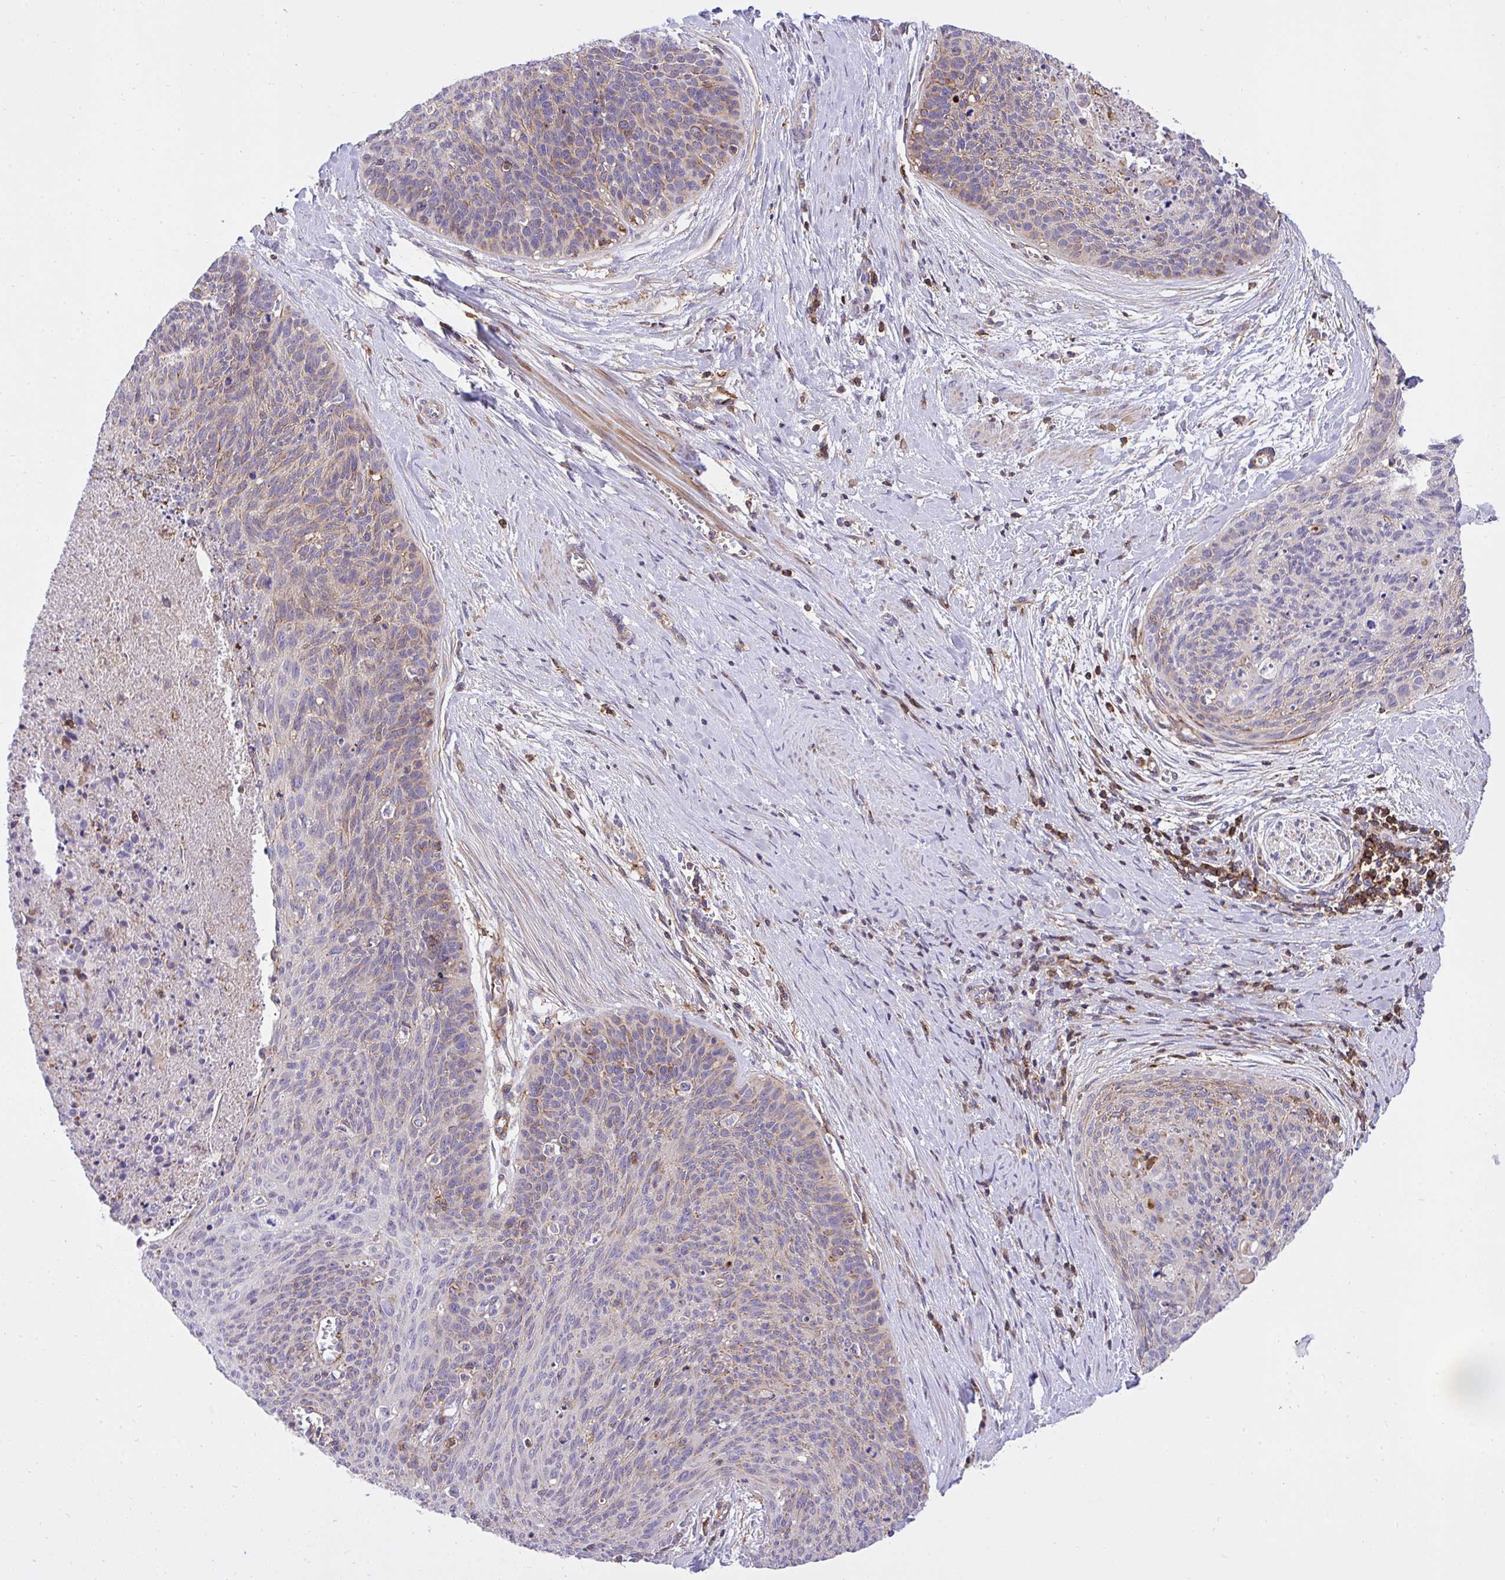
{"staining": {"intensity": "weak", "quantity": "25%-75%", "location": "cytoplasmic/membranous"}, "tissue": "cervical cancer", "cell_type": "Tumor cells", "image_type": "cancer", "snomed": [{"axis": "morphology", "description": "Squamous cell carcinoma, NOS"}, {"axis": "topography", "description": "Cervix"}], "caption": "Immunohistochemistry (IHC) of human cervical cancer demonstrates low levels of weak cytoplasmic/membranous expression in about 25%-75% of tumor cells.", "gene": "ERI1", "patient": {"sex": "female", "age": 55}}